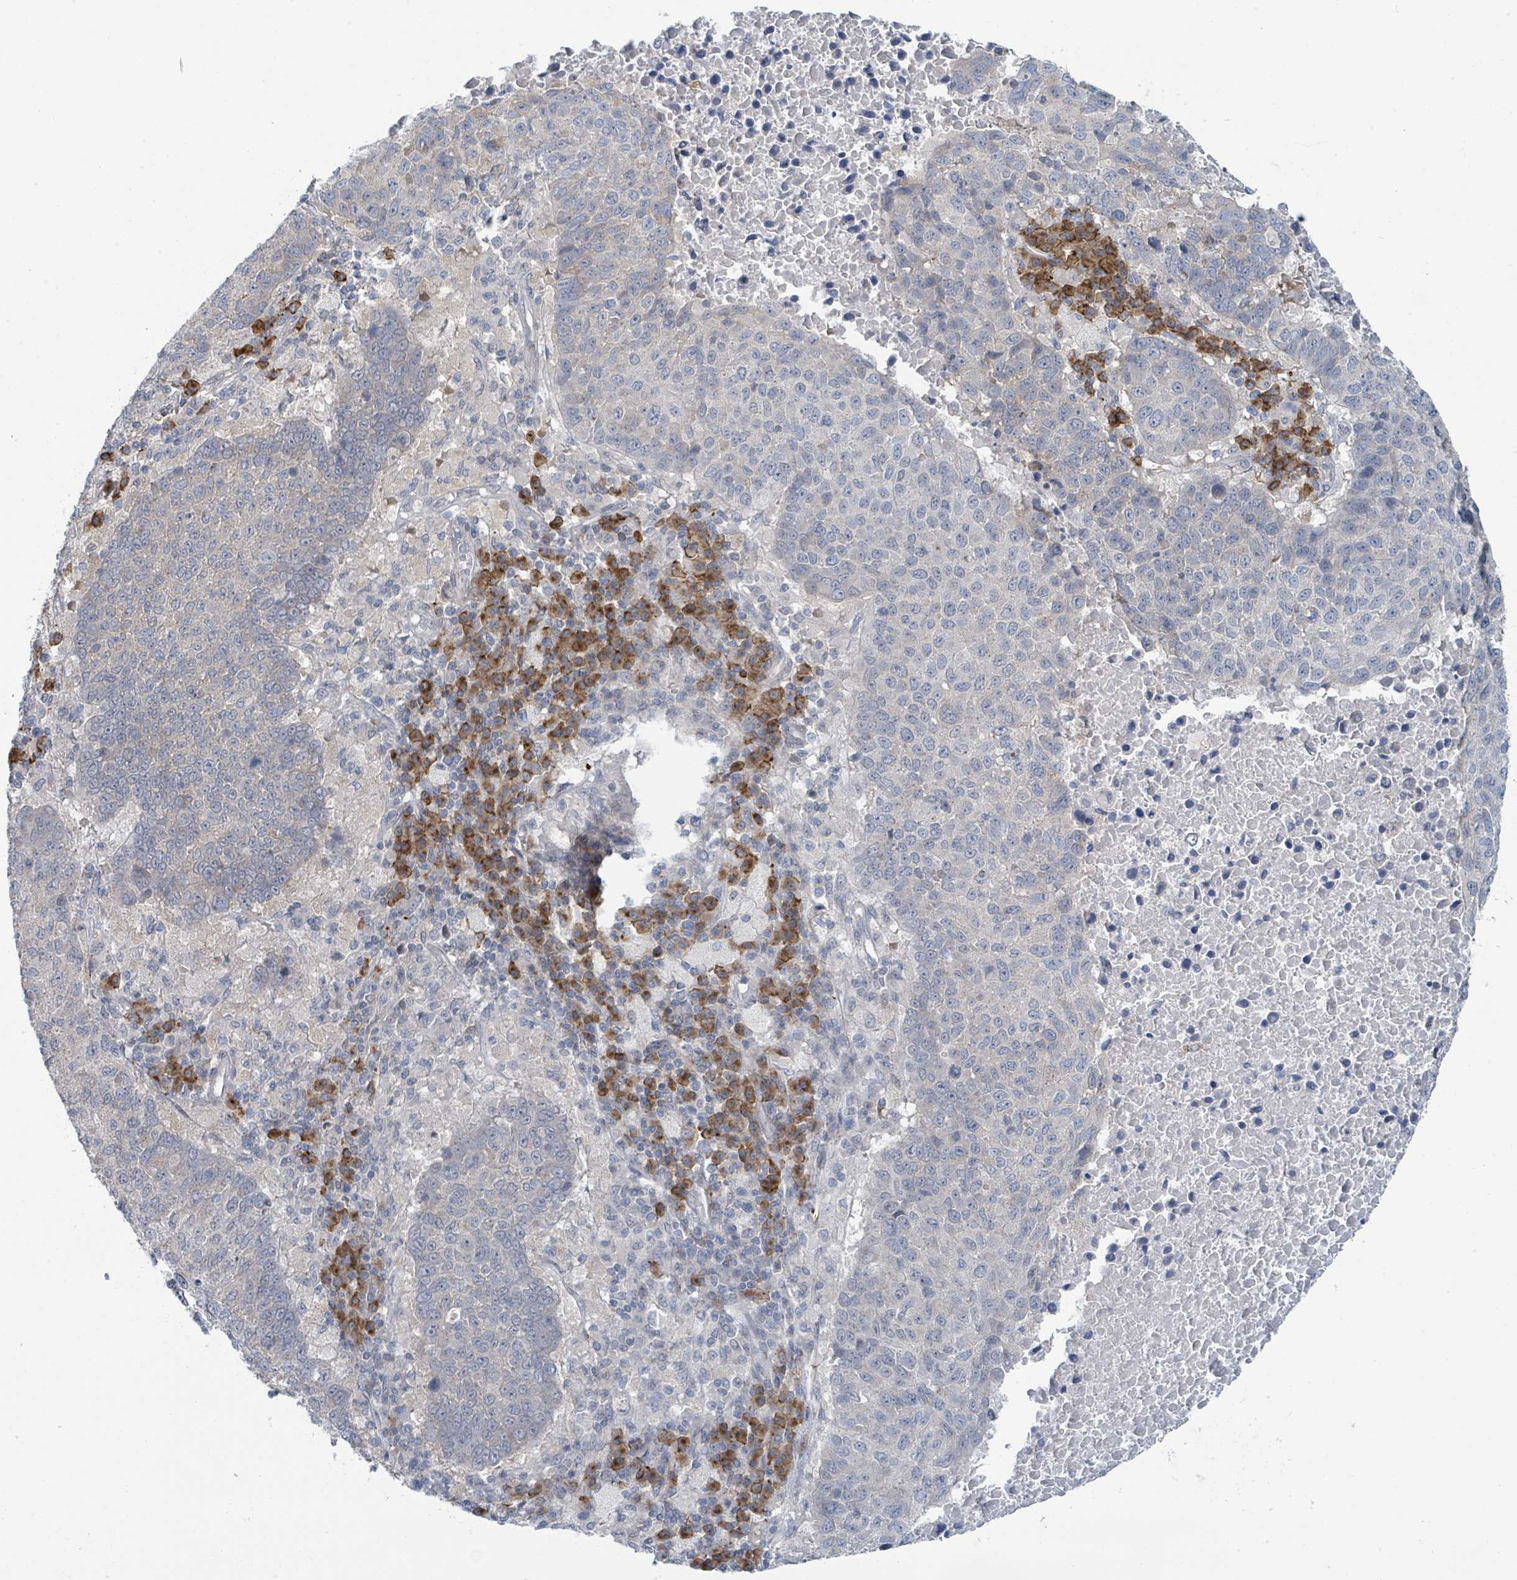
{"staining": {"intensity": "negative", "quantity": "none", "location": "none"}, "tissue": "lung cancer", "cell_type": "Tumor cells", "image_type": "cancer", "snomed": [{"axis": "morphology", "description": "Squamous cell carcinoma, NOS"}, {"axis": "topography", "description": "Lung"}], "caption": "IHC micrograph of human lung cancer (squamous cell carcinoma) stained for a protein (brown), which exhibits no expression in tumor cells.", "gene": "ANKRD55", "patient": {"sex": "male", "age": 73}}